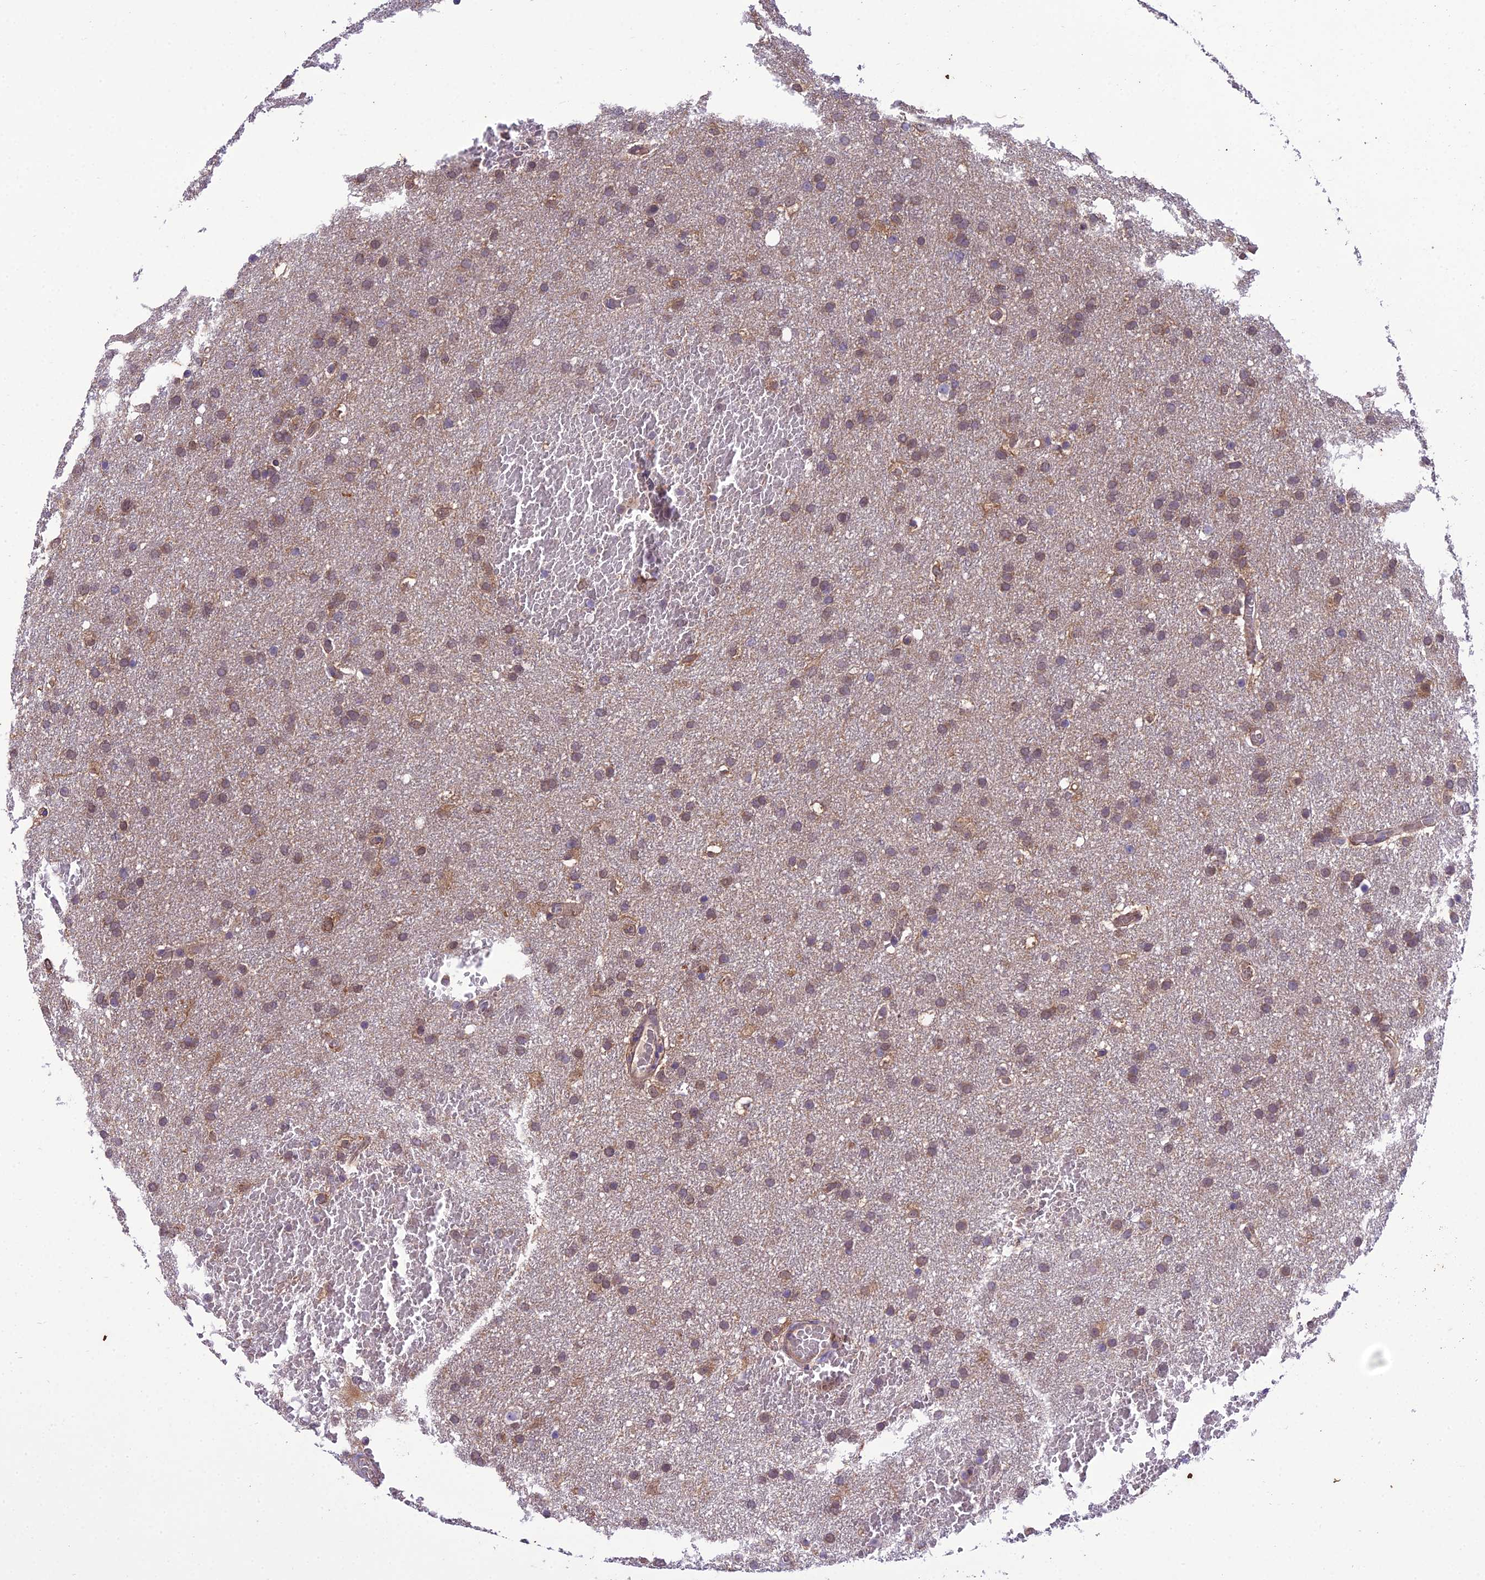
{"staining": {"intensity": "weak", "quantity": ">75%", "location": "cytoplasmic/membranous"}, "tissue": "glioma", "cell_type": "Tumor cells", "image_type": "cancer", "snomed": [{"axis": "morphology", "description": "Glioma, malignant, High grade"}, {"axis": "topography", "description": "Cerebral cortex"}], "caption": "Human glioma stained with a protein marker shows weak staining in tumor cells.", "gene": "BORCS6", "patient": {"sex": "female", "age": 36}}